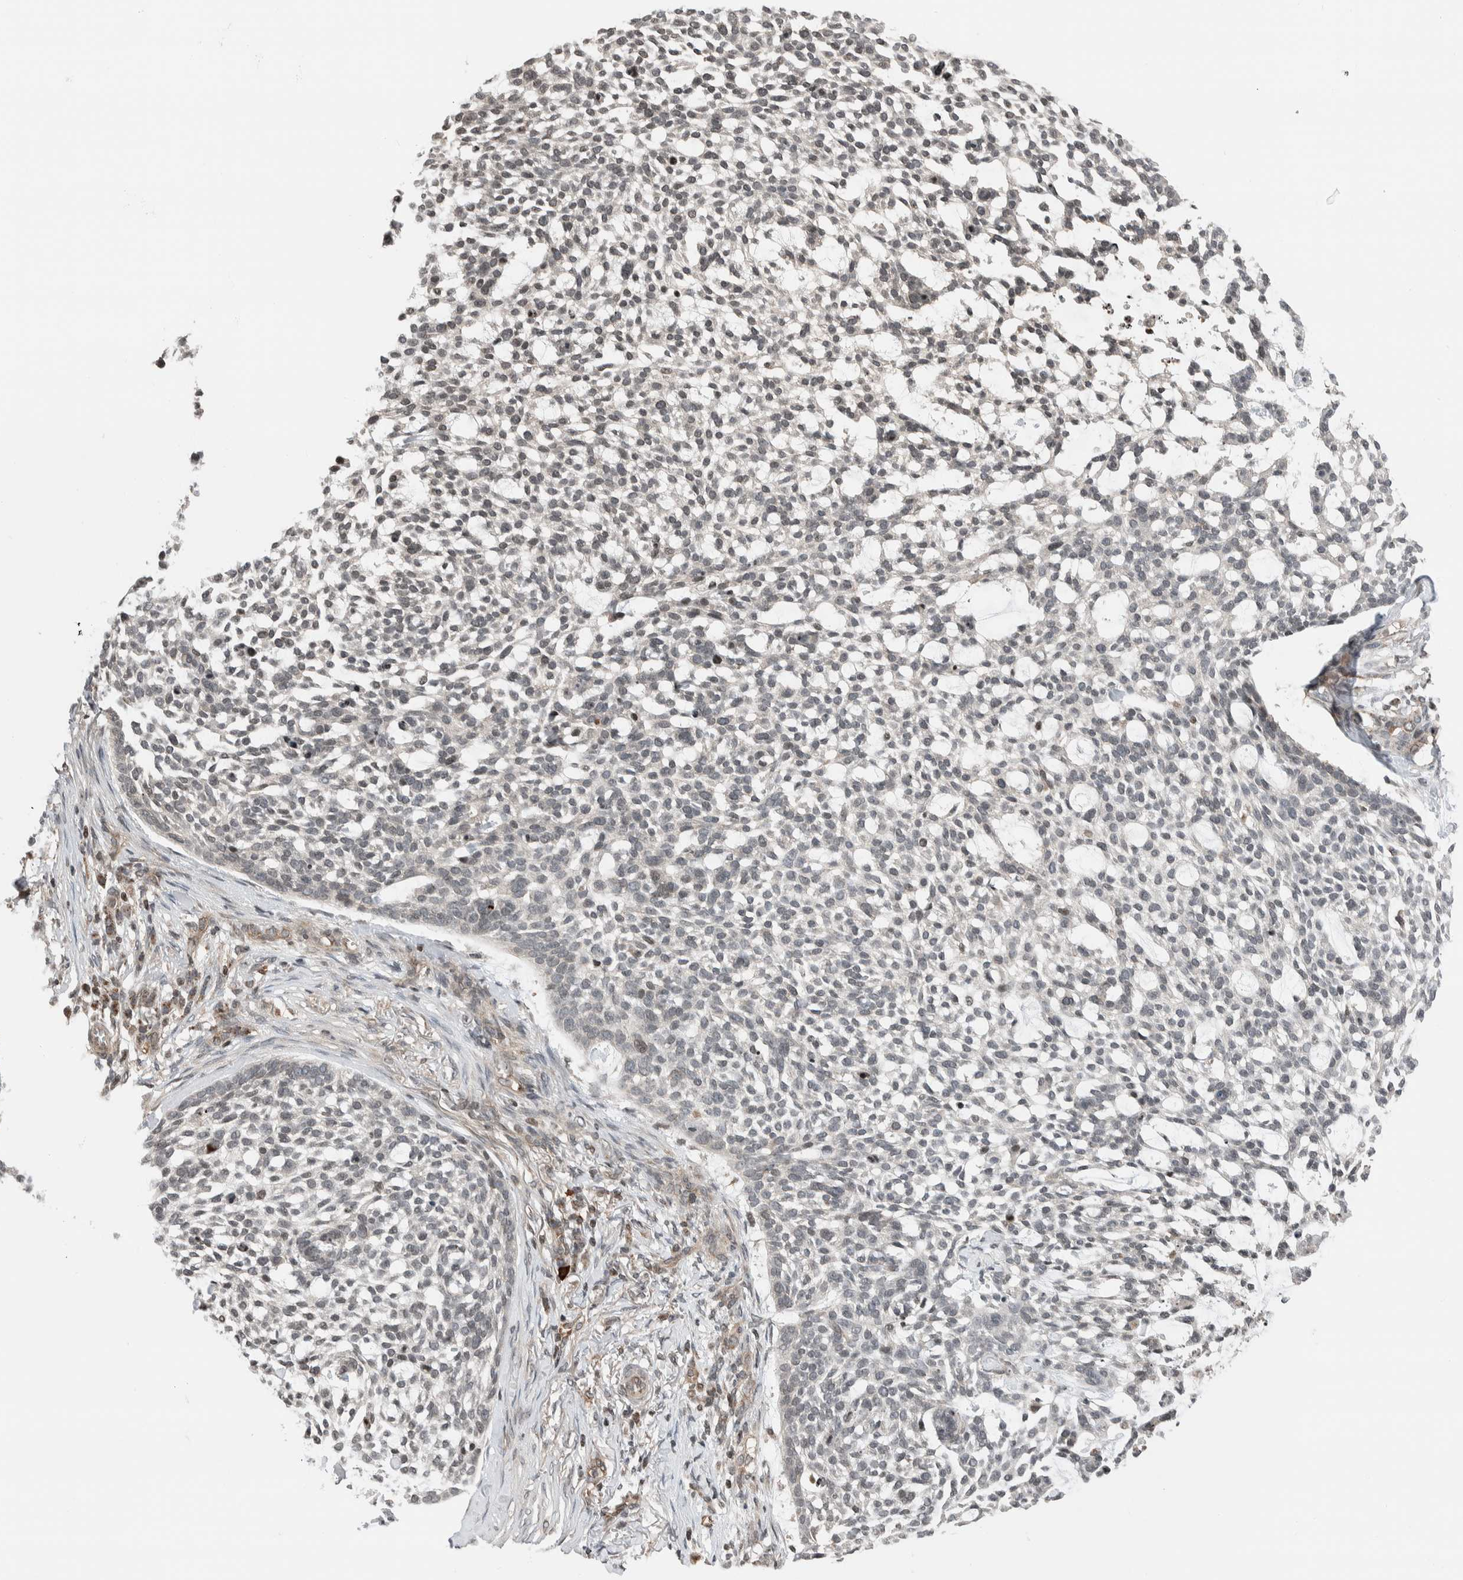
{"staining": {"intensity": "negative", "quantity": "none", "location": "none"}, "tissue": "skin cancer", "cell_type": "Tumor cells", "image_type": "cancer", "snomed": [{"axis": "morphology", "description": "Basal cell carcinoma"}, {"axis": "topography", "description": "Skin"}], "caption": "An image of basal cell carcinoma (skin) stained for a protein shows no brown staining in tumor cells. (Brightfield microscopy of DAB IHC at high magnification).", "gene": "NPLOC4", "patient": {"sex": "female", "age": 64}}